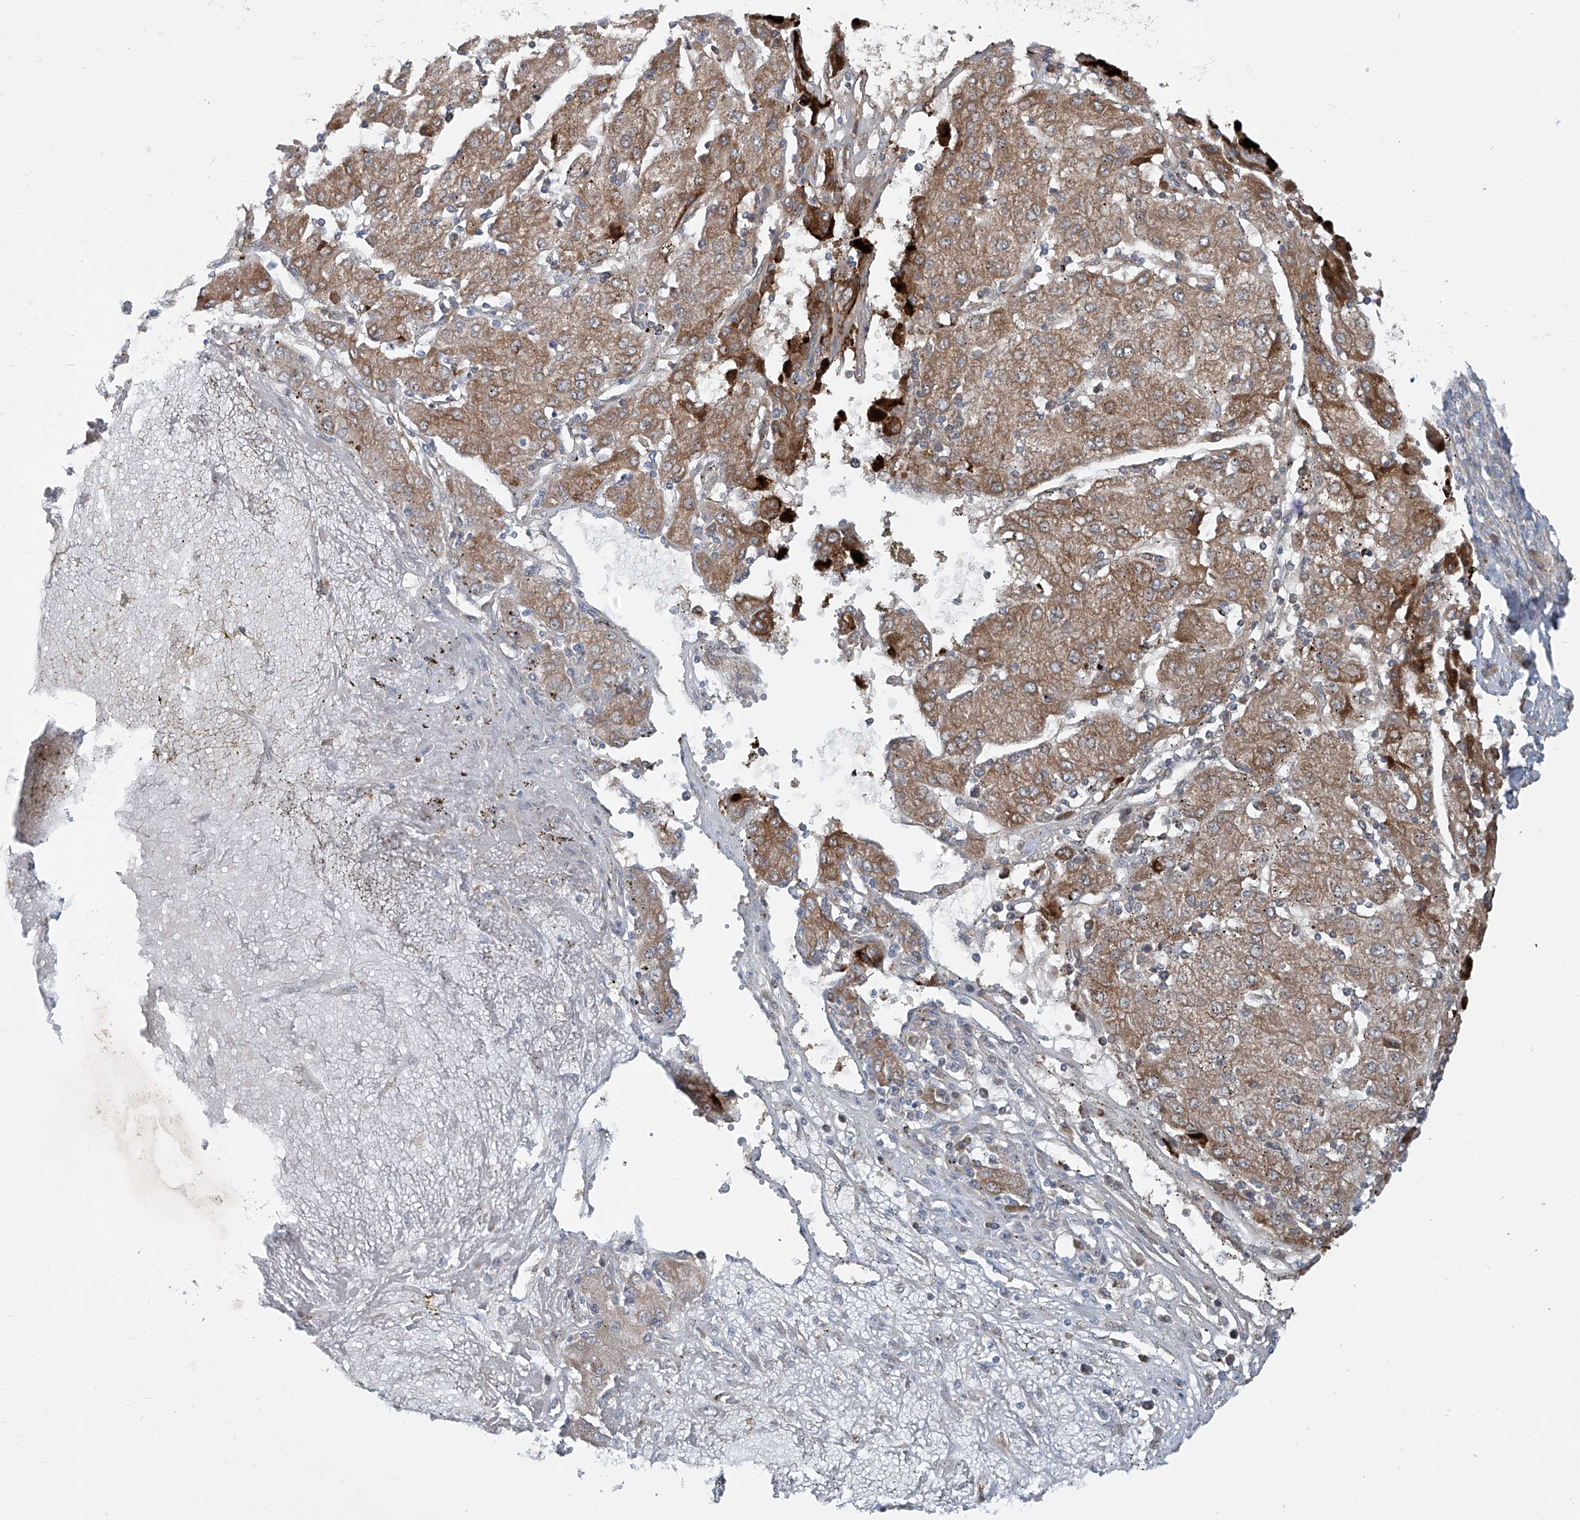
{"staining": {"intensity": "moderate", "quantity": ">75%", "location": "cytoplasmic/membranous"}, "tissue": "liver cancer", "cell_type": "Tumor cells", "image_type": "cancer", "snomed": [{"axis": "morphology", "description": "Carcinoma, Hepatocellular, NOS"}, {"axis": "topography", "description": "Liver"}], "caption": "DAB immunohistochemical staining of liver cancer (hepatocellular carcinoma) shows moderate cytoplasmic/membranous protein expression in approximately >75% of tumor cells. Immunohistochemistry stains the protein in brown and the nuclei are stained blue.", "gene": "LZTS3", "patient": {"sex": "male", "age": 72}}